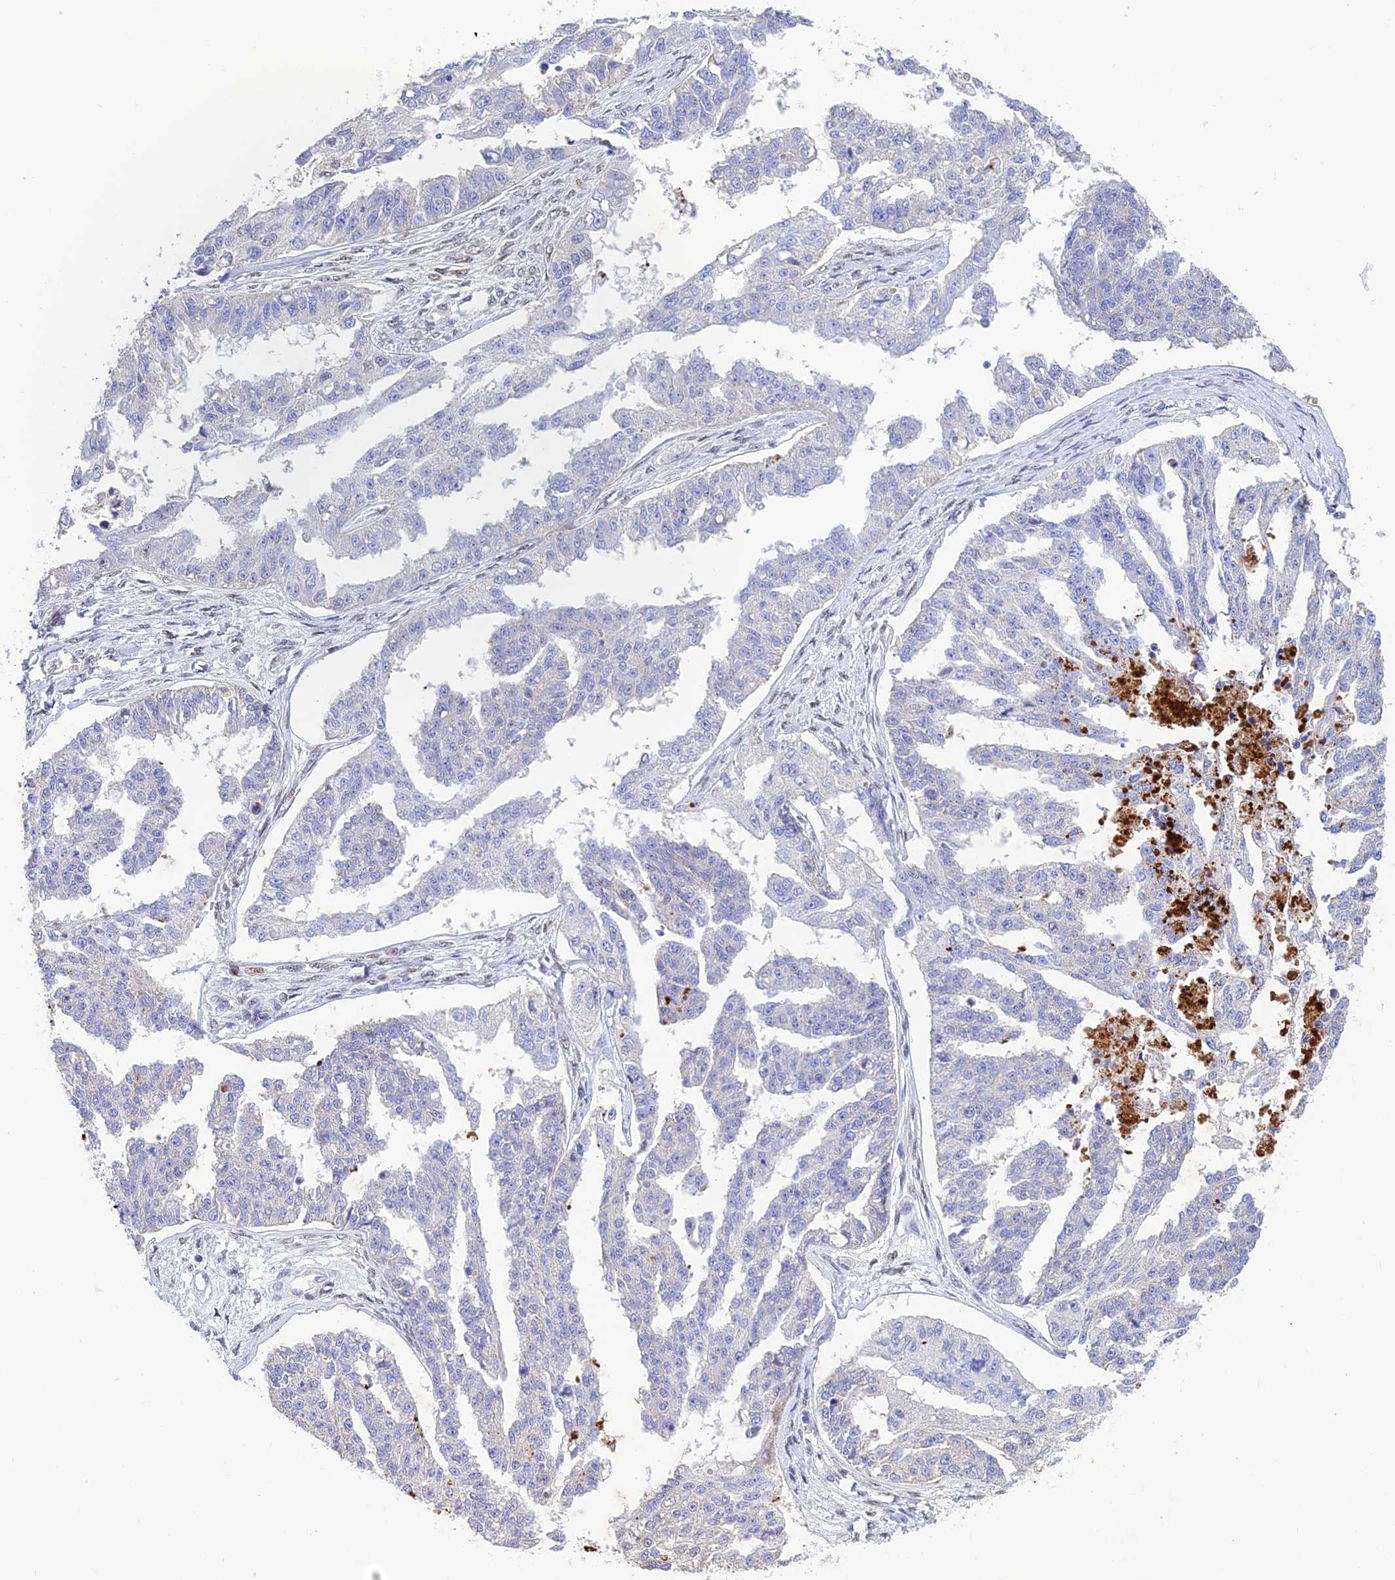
{"staining": {"intensity": "negative", "quantity": "none", "location": "none"}, "tissue": "ovarian cancer", "cell_type": "Tumor cells", "image_type": "cancer", "snomed": [{"axis": "morphology", "description": "Cystadenocarcinoma, serous, NOS"}, {"axis": "topography", "description": "Ovary"}], "caption": "Photomicrograph shows no significant protein staining in tumor cells of serous cystadenocarcinoma (ovarian).", "gene": "WDR55", "patient": {"sex": "female", "age": 58}}